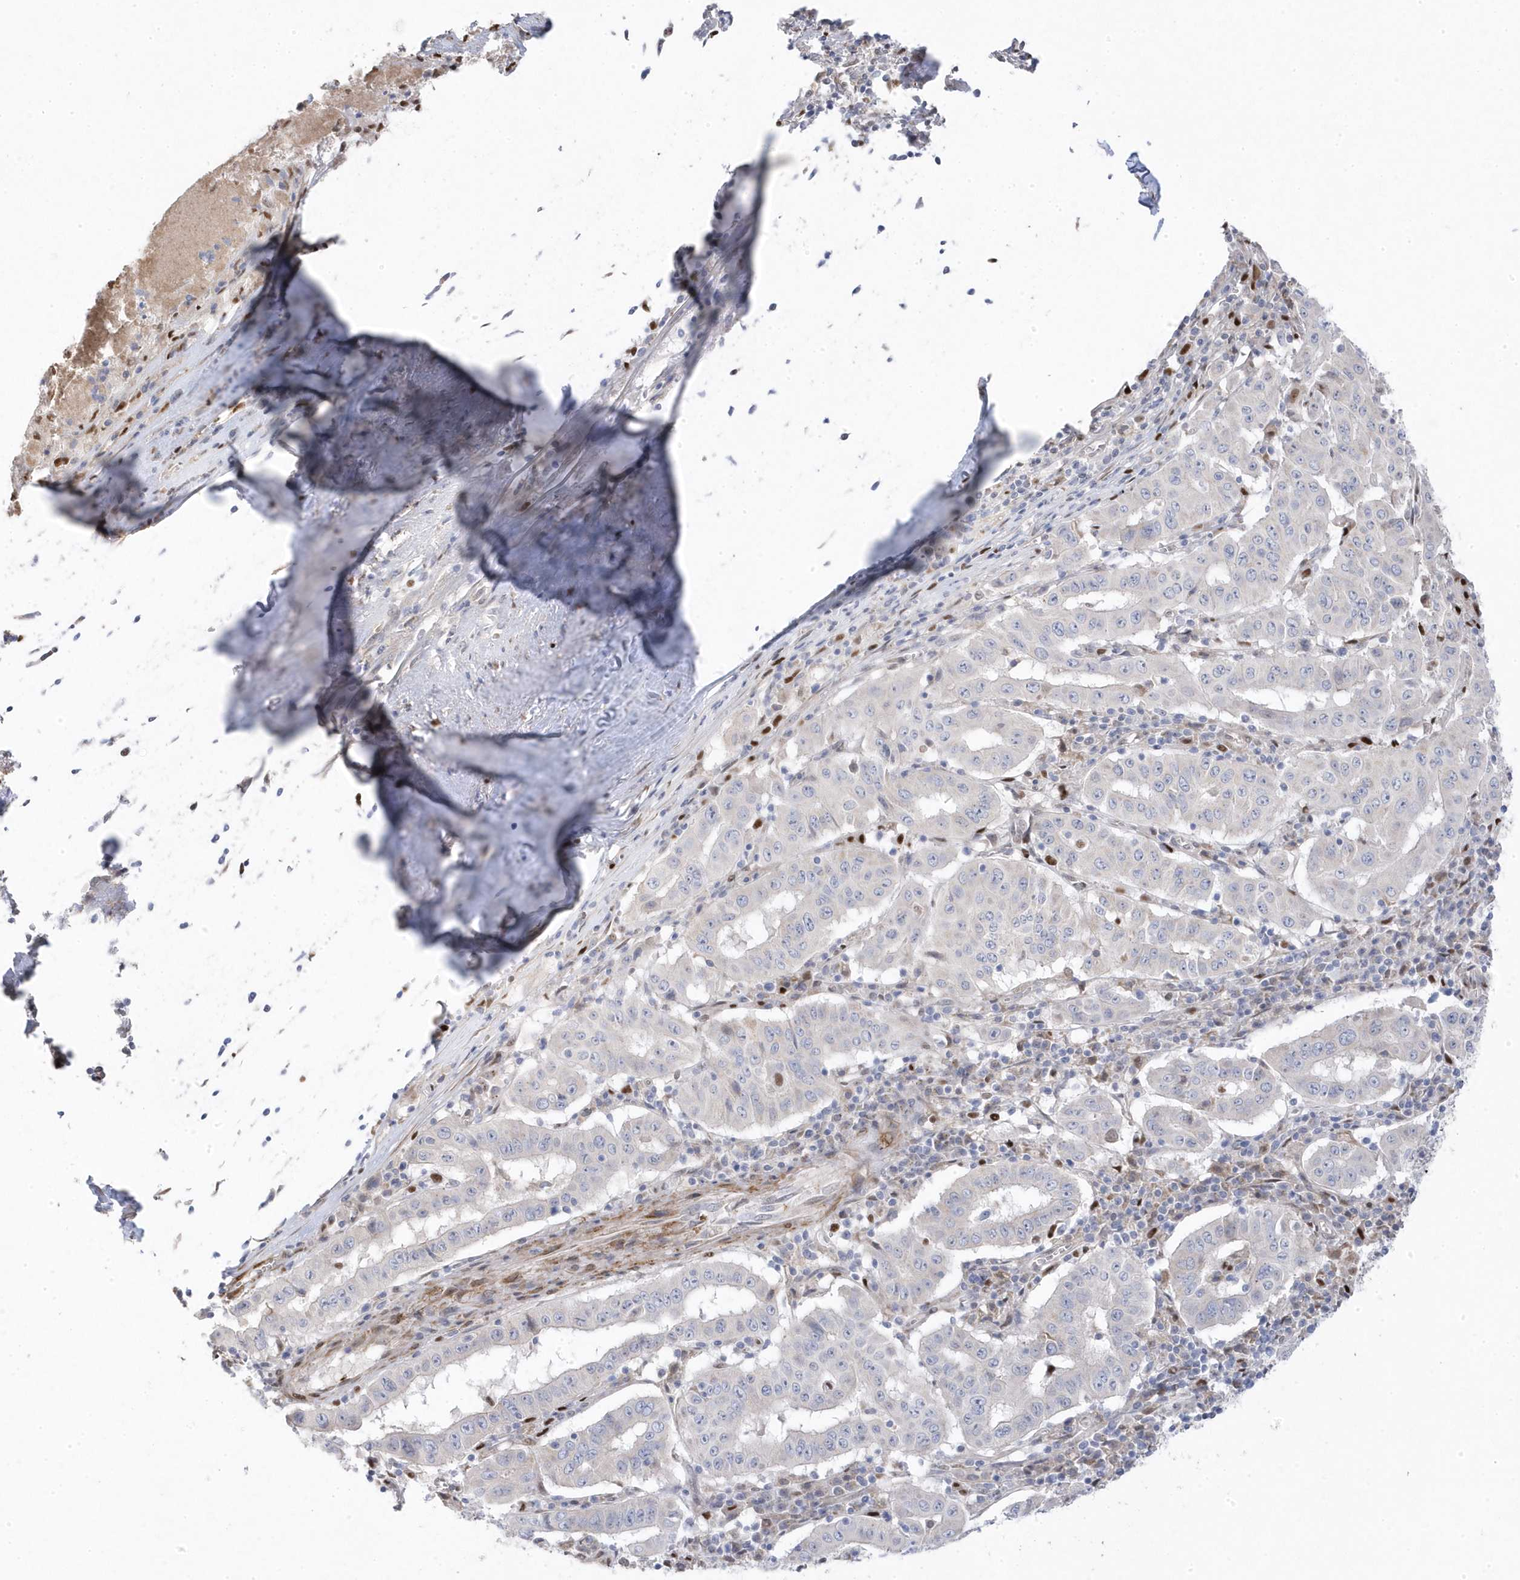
{"staining": {"intensity": "negative", "quantity": "none", "location": "none"}, "tissue": "pancreatic cancer", "cell_type": "Tumor cells", "image_type": "cancer", "snomed": [{"axis": "morphology", "description": "Adenocarcinoma, NOS"}, {"axis": "topography", "description": "Pancreas"}], "caption": "Immunohistochemical staining of pancreatic adenocarcinoma demonstrates no significant expression in tumor cells.", "gene": "GTPBP6", "patient": {"sex": "male", "age": 63}}